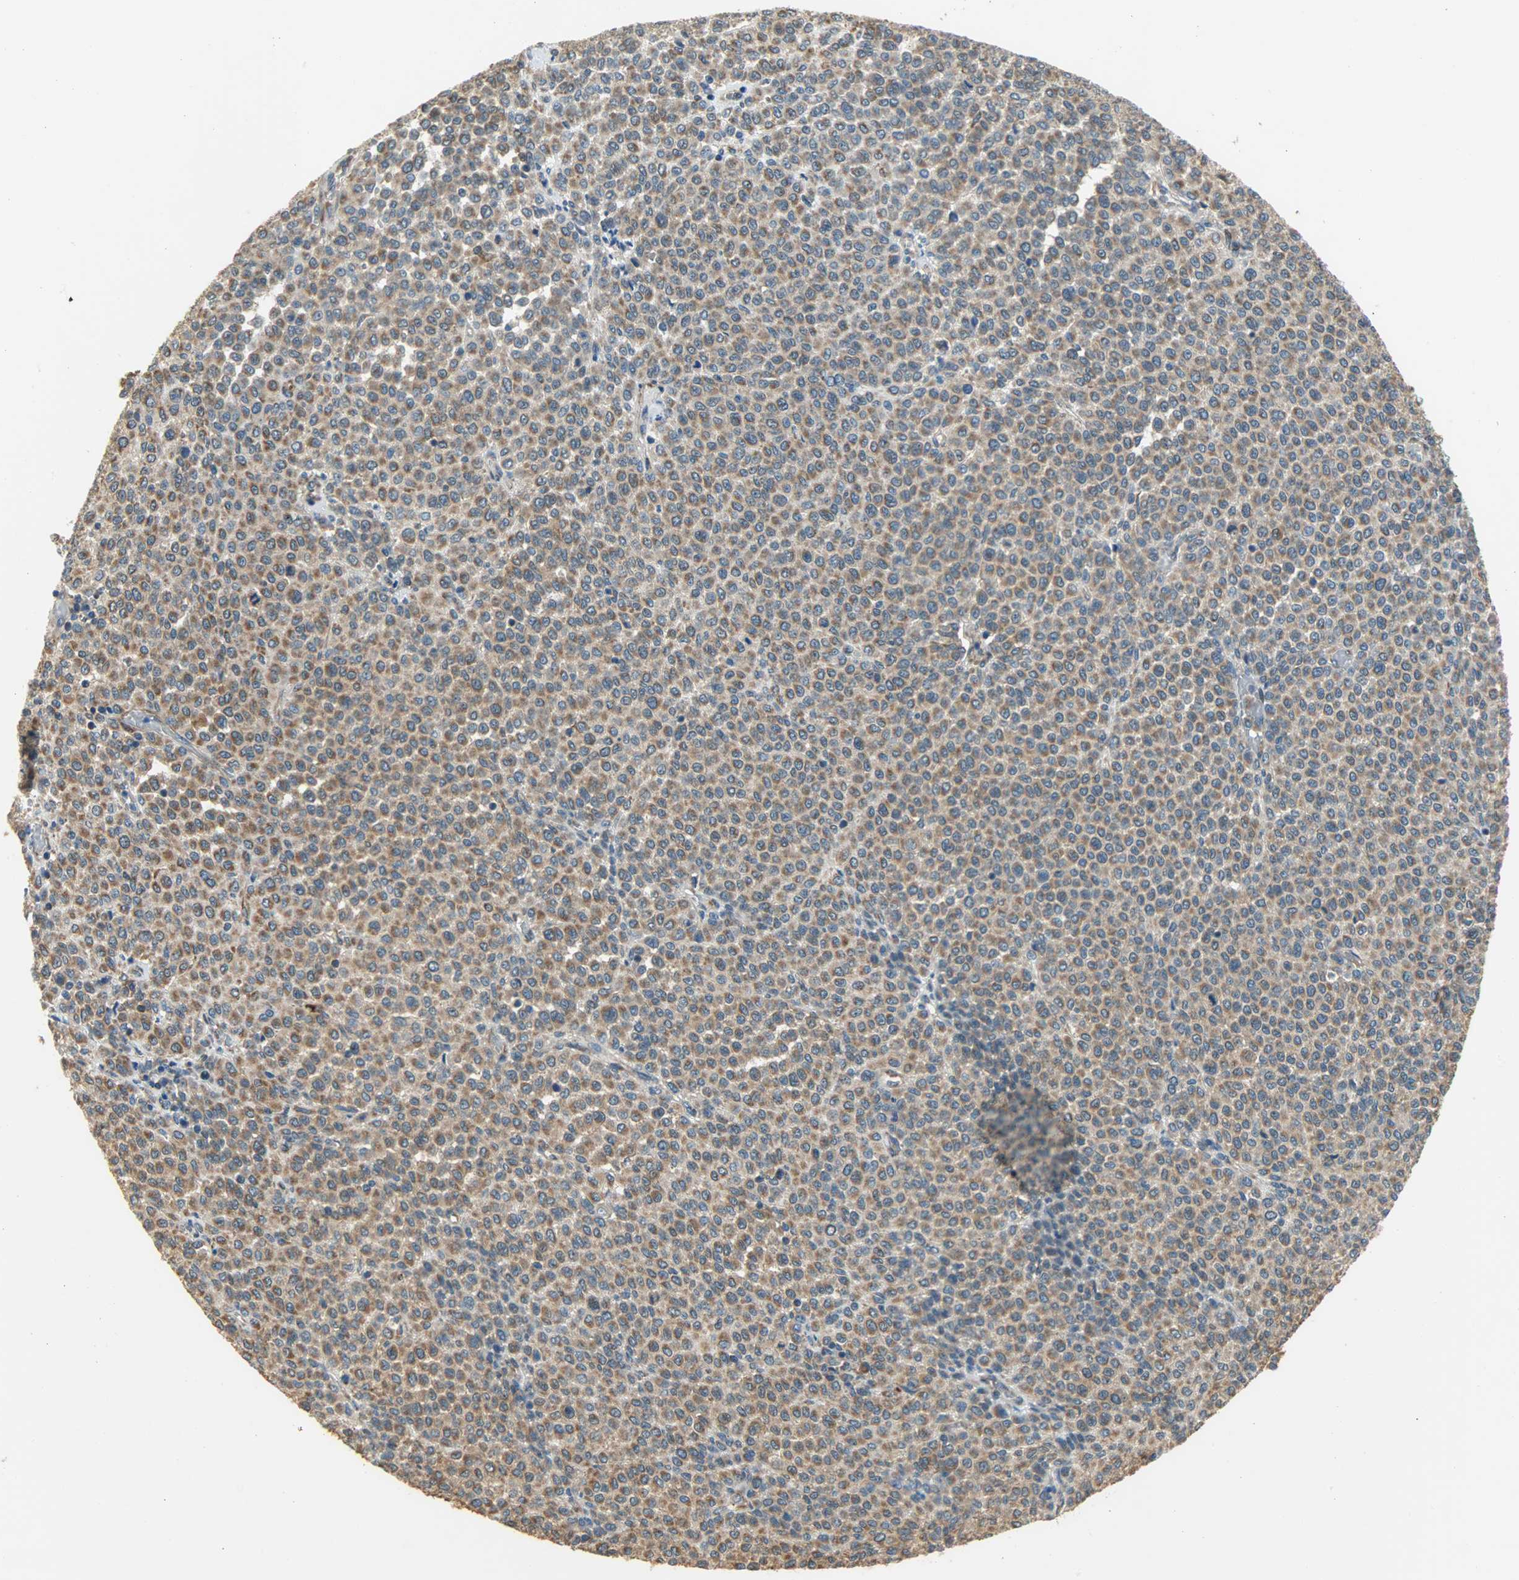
{"staining": {"intensity": "strong", "quantity": ">75%", "location": "cytoplasmic/membranous"}, "tissue": "melanoma", "cell_type": "Tumor cells", "image_type": "cancer", "snomed": [{"axis": "morphology", "description": "Malignant melanoma, Metastatic site"}, {"axis": "topography", "description": "Pancreas"}], "caption": "Immunohistochemical staining of human malignant melanoma (metastatic site) displays strong cytoplasmic/membranous protein staining in approximately >75% of tumor cells.", "gene": "C1orf198", "patient": {"sex": "female", "age": 30}}